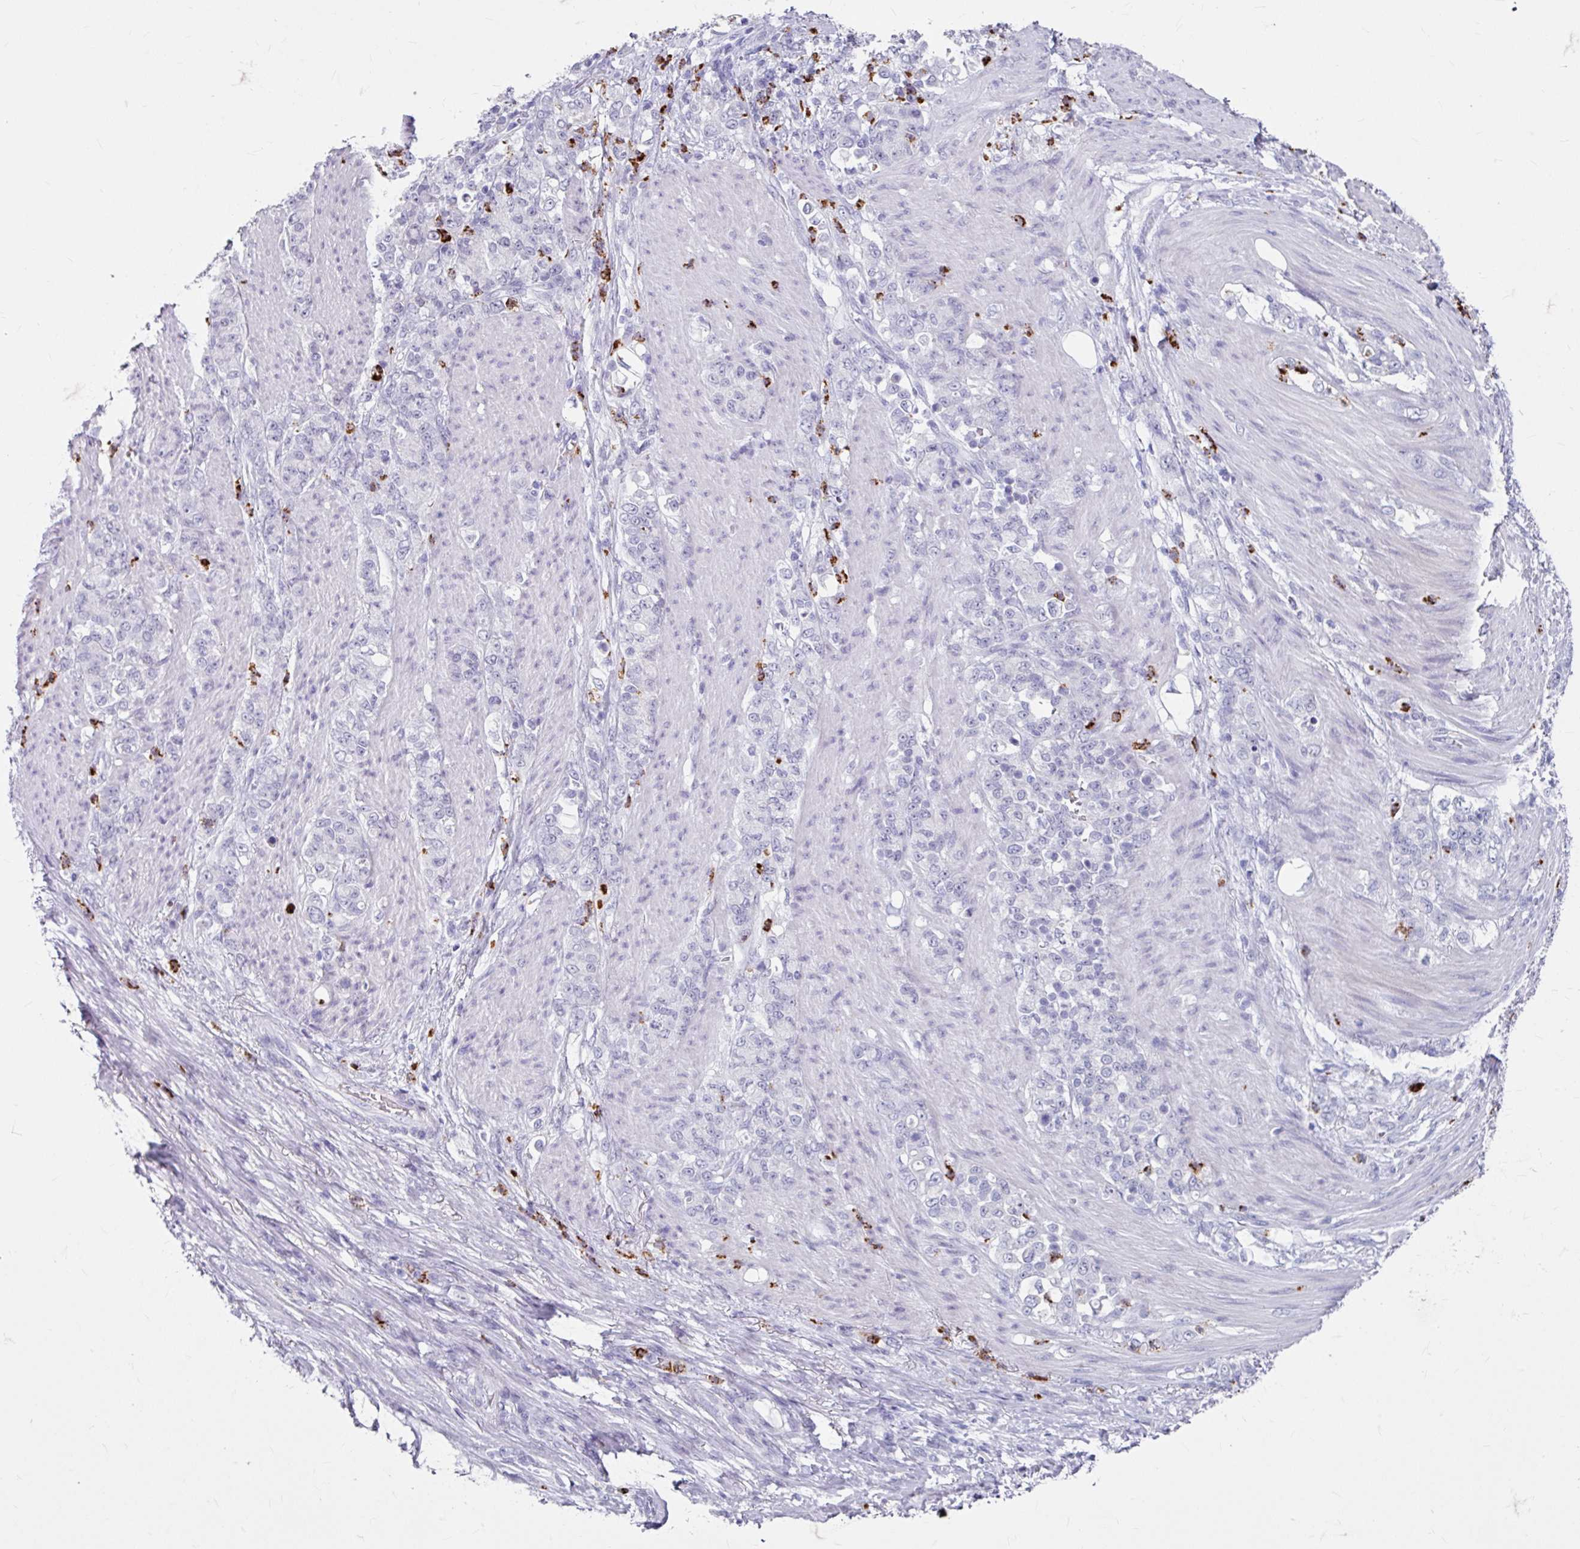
{"staining": {"intensity": "negative", "quantity": "none", "location": "none"}, "tissue": "stomach cancer", "cell_type": "Tumor cells", "image_type": "cancer", "snomed": [{"axis": "morphology", "description": "Adenocarcinoma, NOS"}, {"axis": "topography", "description": "Stomach"}], "caption": "Stomach cancer (adenocarcinoma) was stained to show a protein in brown. There is no significant staining in tumor cells.", "gene": "ANKRD1", "patient": {"sex": "female", "age": 79}}